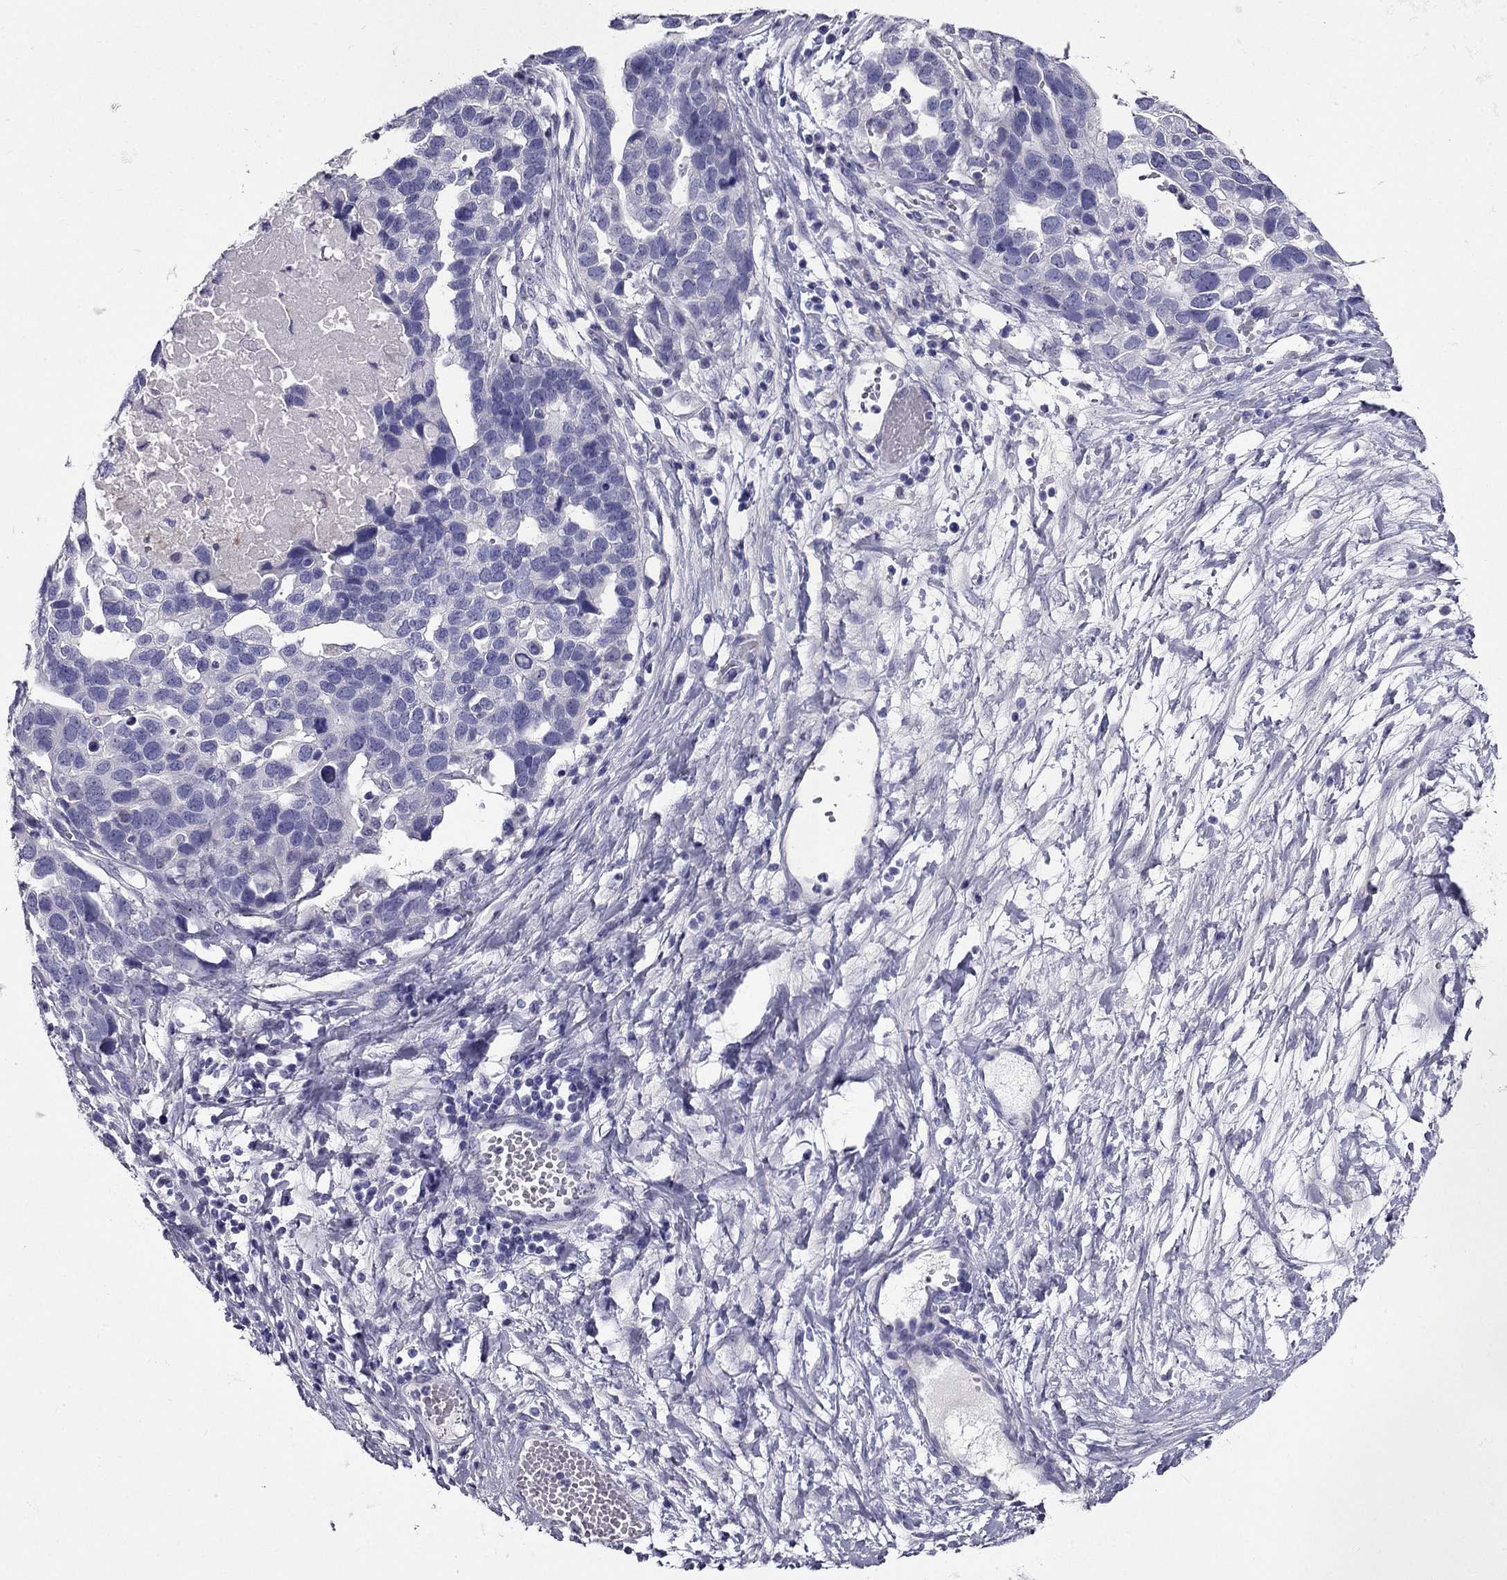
{"staining": {"intensity": "negative", "quantity": "none", "location": "none"}, "tissue": "ovarian cancer", "cell_type": "Tumor cells", "image_type": "cancer", "snomed": [{"axis": "morphology", "description": "Cystadenocarcinoma, serous, NOS"}, {"axis": "topography", "description": "Ovary"}], "caption": "An immunohistochemistry (IHC) histopathology image of serous cystadenocarcinoma (ovarian) is shown. There is no staining in tumor cells of serous cystadenocarcinoma (ovarian).", "gene": "ZNF541", "patient": {"sex": "female", "age": 54}}